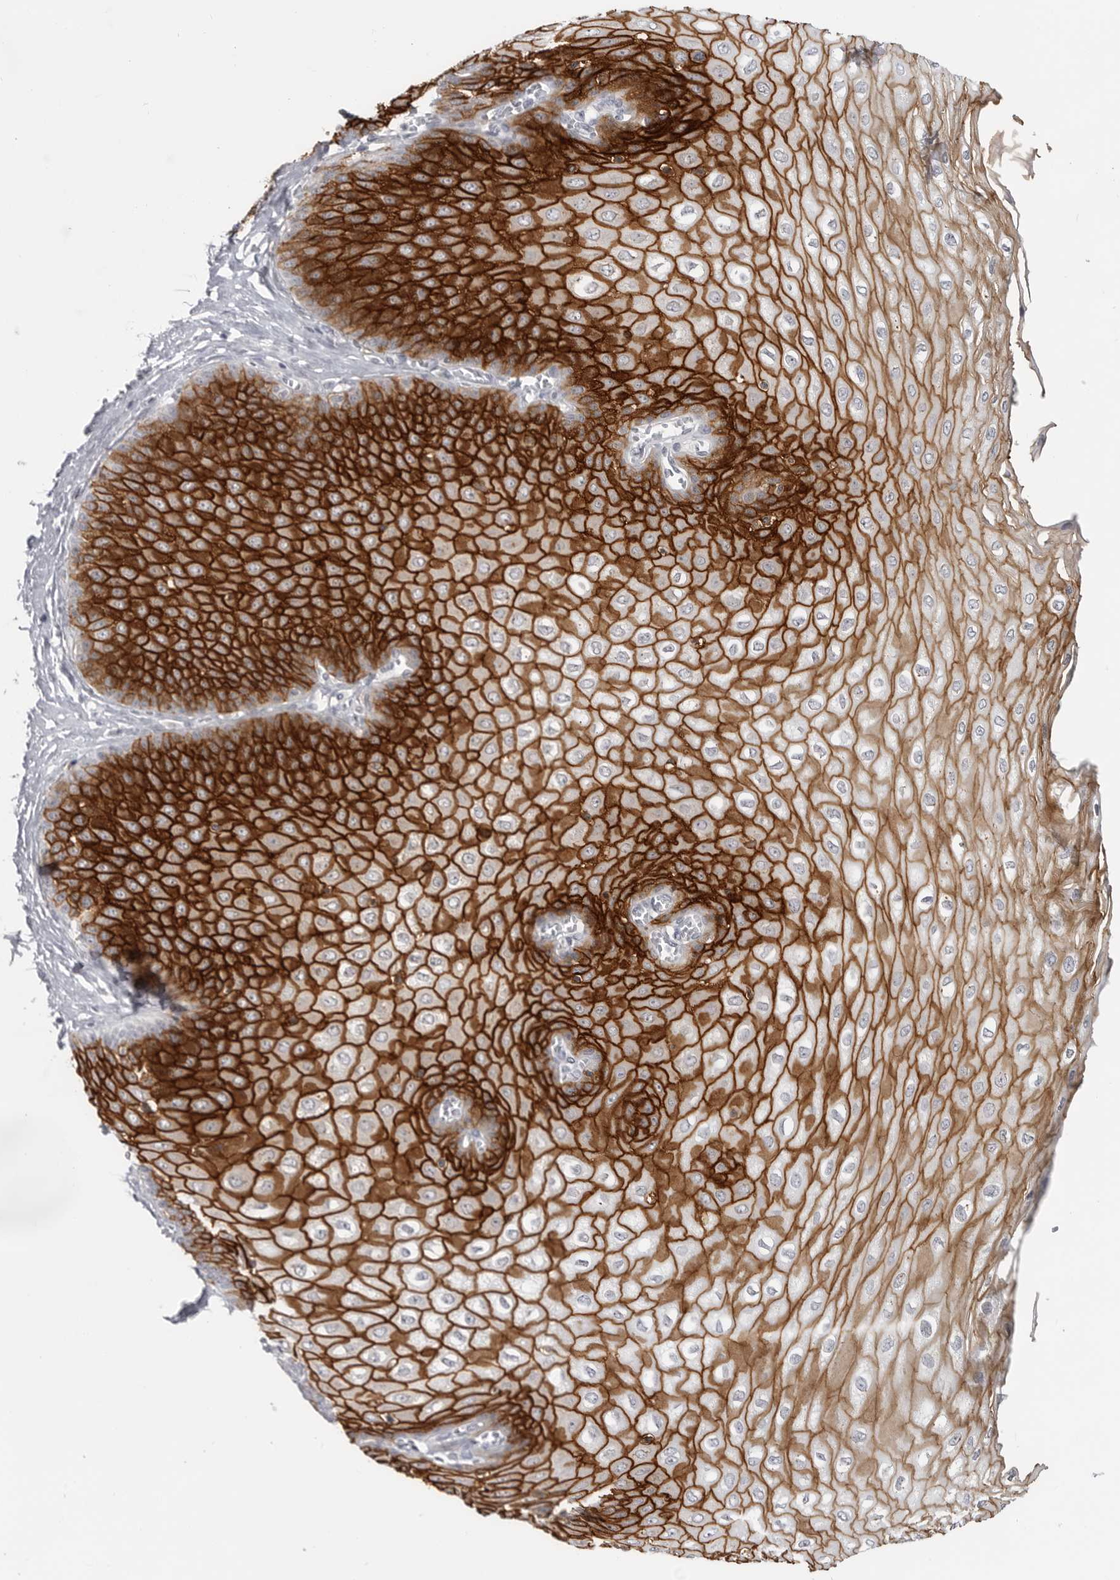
{"staining": {"intensity": "strong", "quantity": ">75%", "location": "cytoplasmic/membranous"}, "tissue": "esophagus", "cell_type": "Squamous epithelial cells", "image_type": "normal", "snomed": [{"axis": "morphology", "description": "Normal tissue, NOS"}, {"axis": "topography", "description": "Esophagus"}], "caption": "Immunohistochemistry (IHC) (DAB (3,3'-diaminobenzidine)) staining of unremarkable human esophagus displays strong cytoplasmic/membranous protein positivity in about >75% of squamous epithelial cells. (Stains: DAB in brown, nuclei in blue, Microscopy: brightfield microscopy at high magnification).", "gene": "LY6D", "patient": {"sex": "male", "age": 60}}